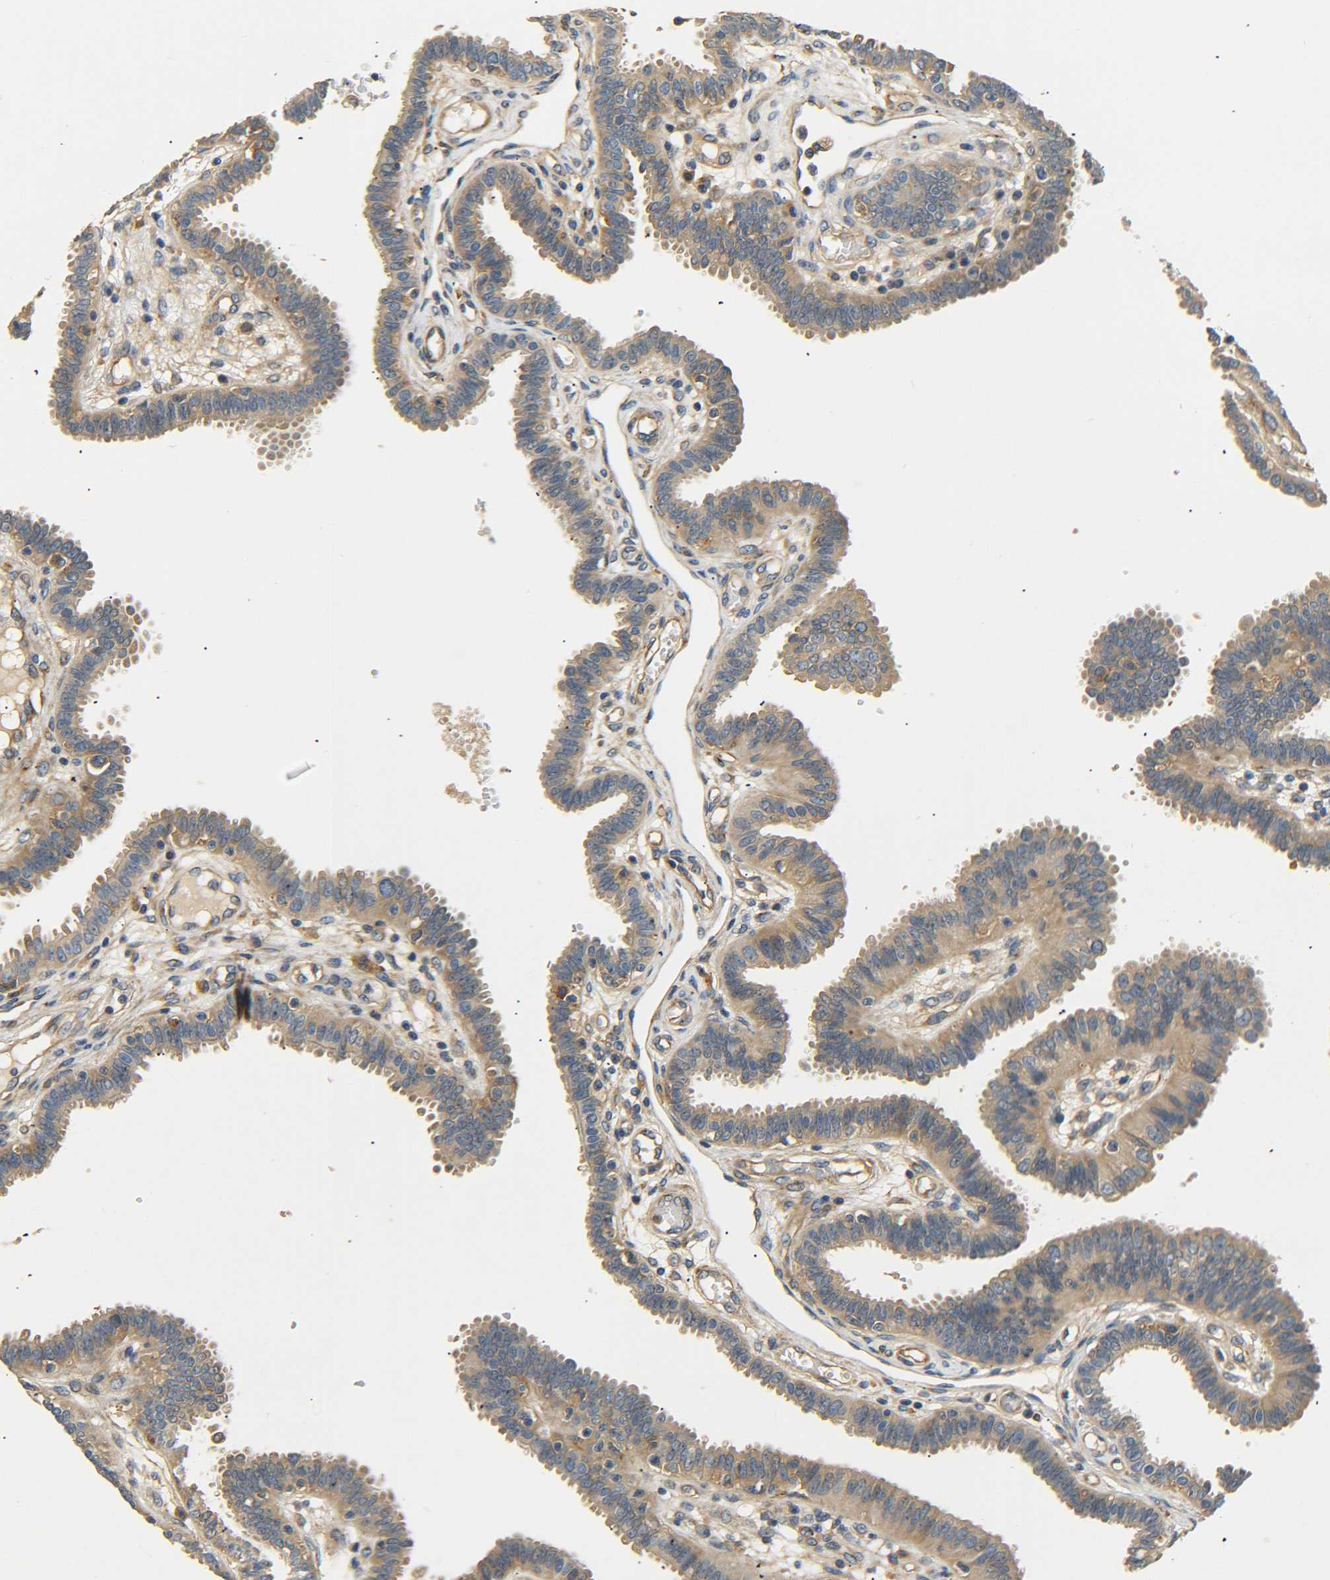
{"staining": {"intensity": "moderate", "quantity": ">75%", "location": "cytoplasmic/membranous"}, "tissue": "fallopian tube", "cell_type": "Glandular cells", "image_type": "normal", "snomed": [{"axis": "morphology", "description": "Normal tissue, NOS"}, {"axis": "topography", "description": "Fallopian tube"}], "caption": "Fallopian tube stained for a protein exhibits moderate cytoplasmic/membranous positivity in glandular cells. (DAB IHC, brown staining for protein, blue staining for nuclei).", "gene": "LRCH3", "patient": {"sex": "female", "age": 32}}